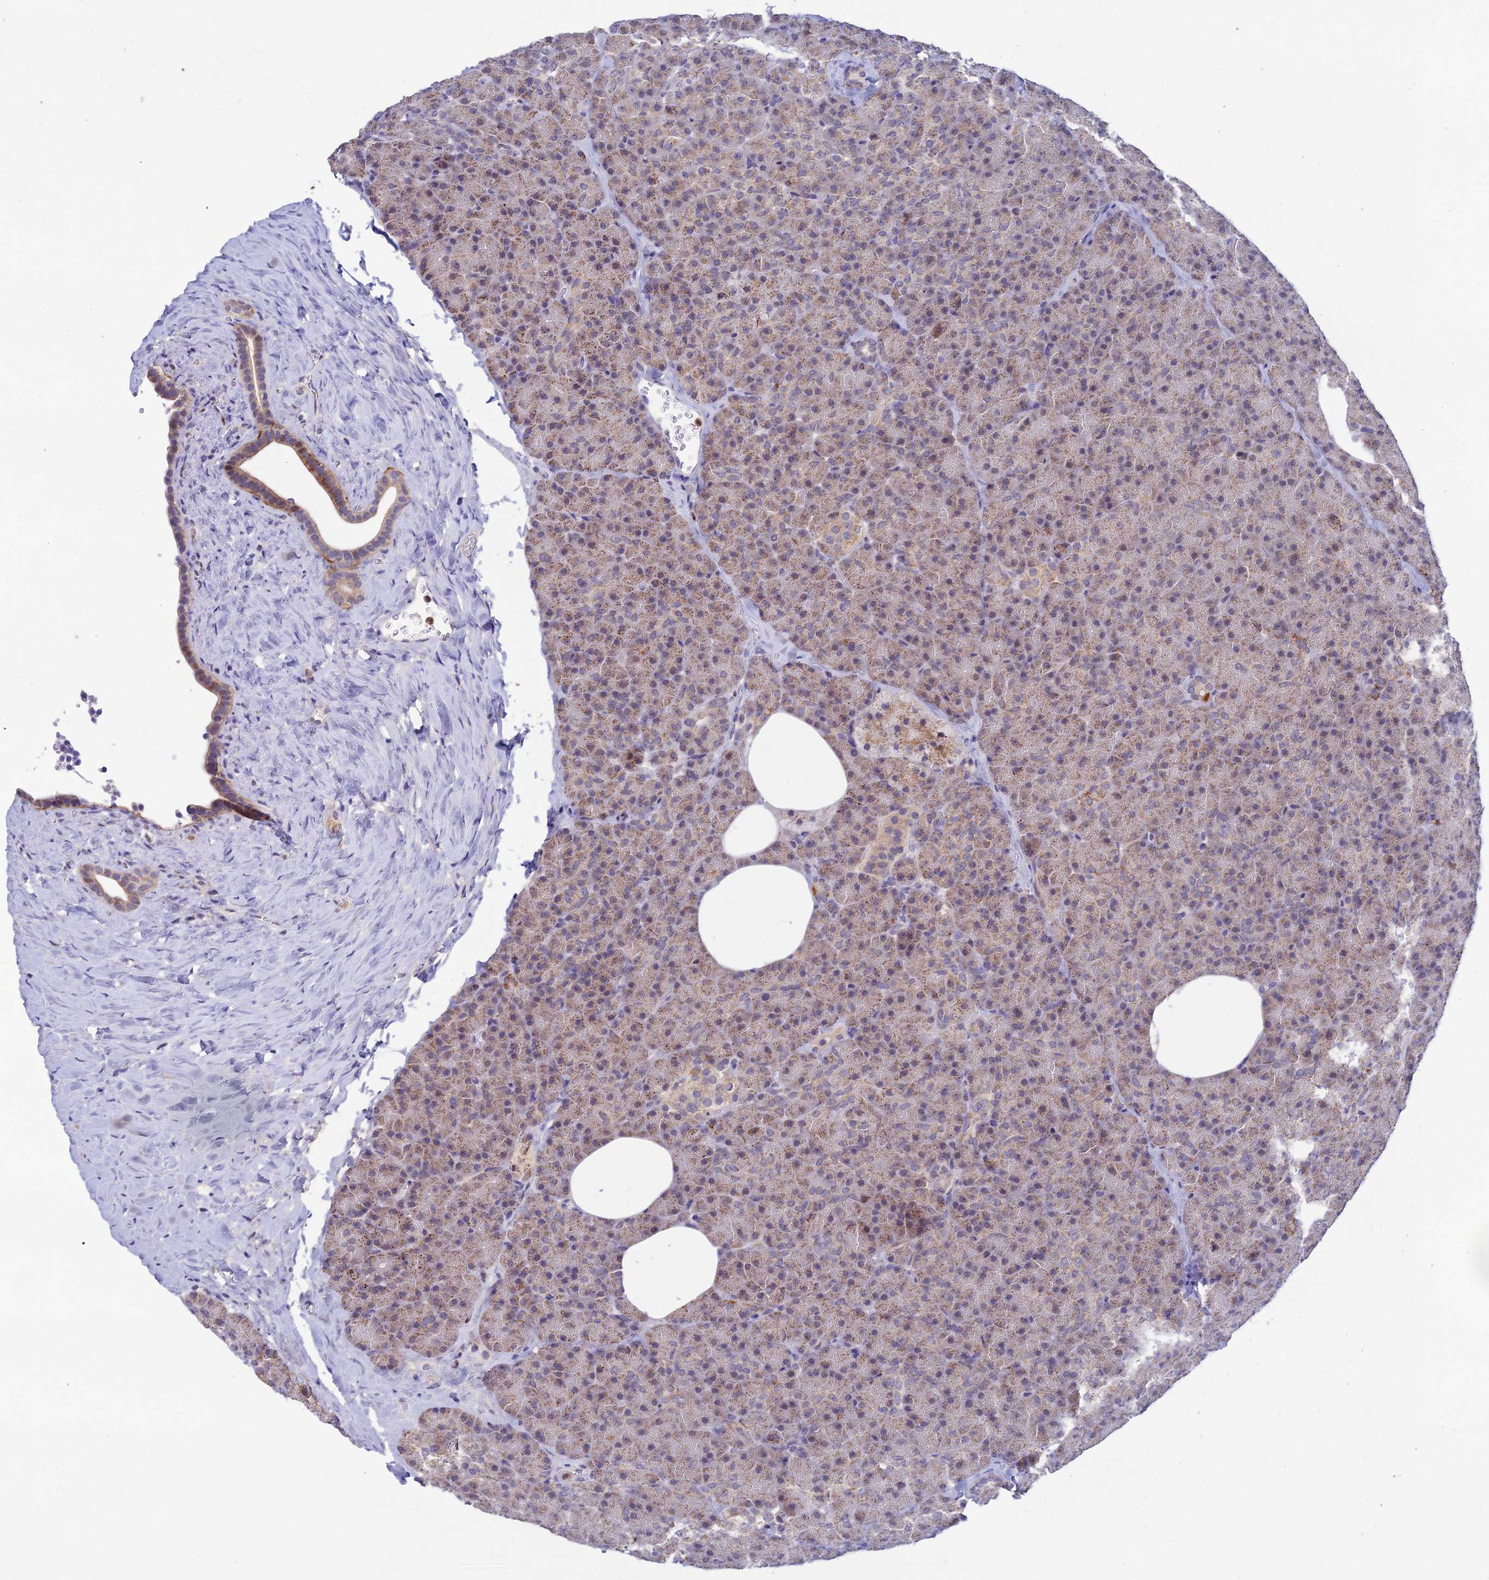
{"staining": {"intensity": "weak", "quantity": "25%-75%", "location": "cytoplasmic/membranous"}, "tissue": "pancreas", "cell_type": "Exocrine glandular cells", "image_type": "normal", "snomed": [{"axis": "morphology", "description": "Normal tissue, NOS"}, {"axis": "morphology", "description": "Carcinoid, malignant, NOS"}, {"axis": "topography", "description": "Pancreas"}], "caption": "This is a photomicrograph of immunohistochemistry staining of benign pancreas, which shows weak staining in the cytoplasmic/membranous of exocrine glandular cells.", "gene": "FASTKD5", "patient": {"sex": "female", "age": 35}}